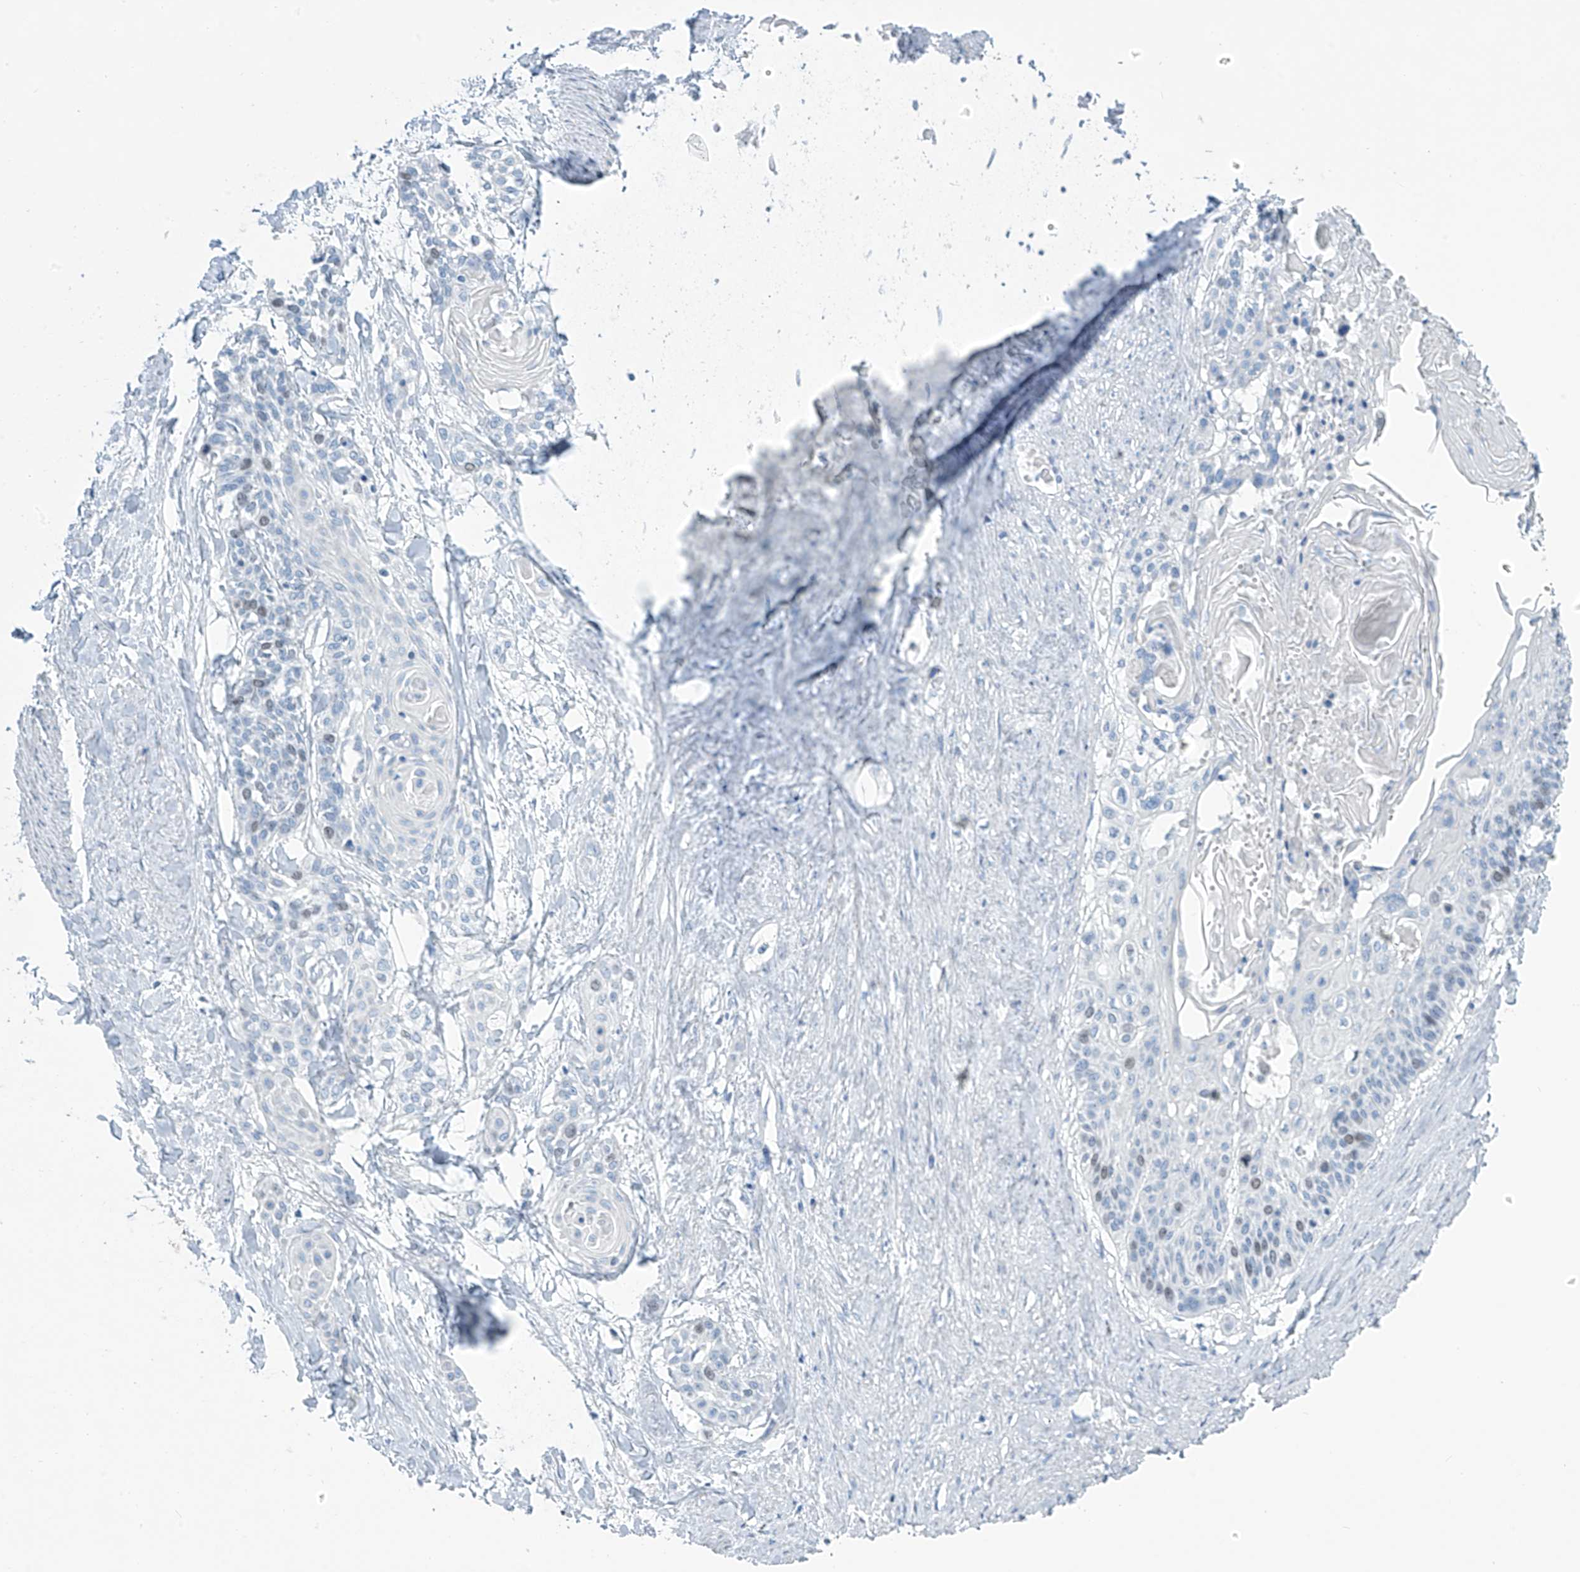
{"staining": {"intensity": "negative", "quantity": "none", "location": "none"}, "tissue": "cervical cancer", "cell_type": "Tumor cells", "image_type": "cancer", "snomed": [{"axis": "morphology", "description": "Squamous cell carcinoma, NOS"}, {"axis": "topography", "description": "Cervix"}], "caption": "Photomicrograph shows no protein expression in tumor cells of cervical squamous cell carcinoma tissue.", "gene": "SGO2", "patient": {"sex": "female", "age": 57}}